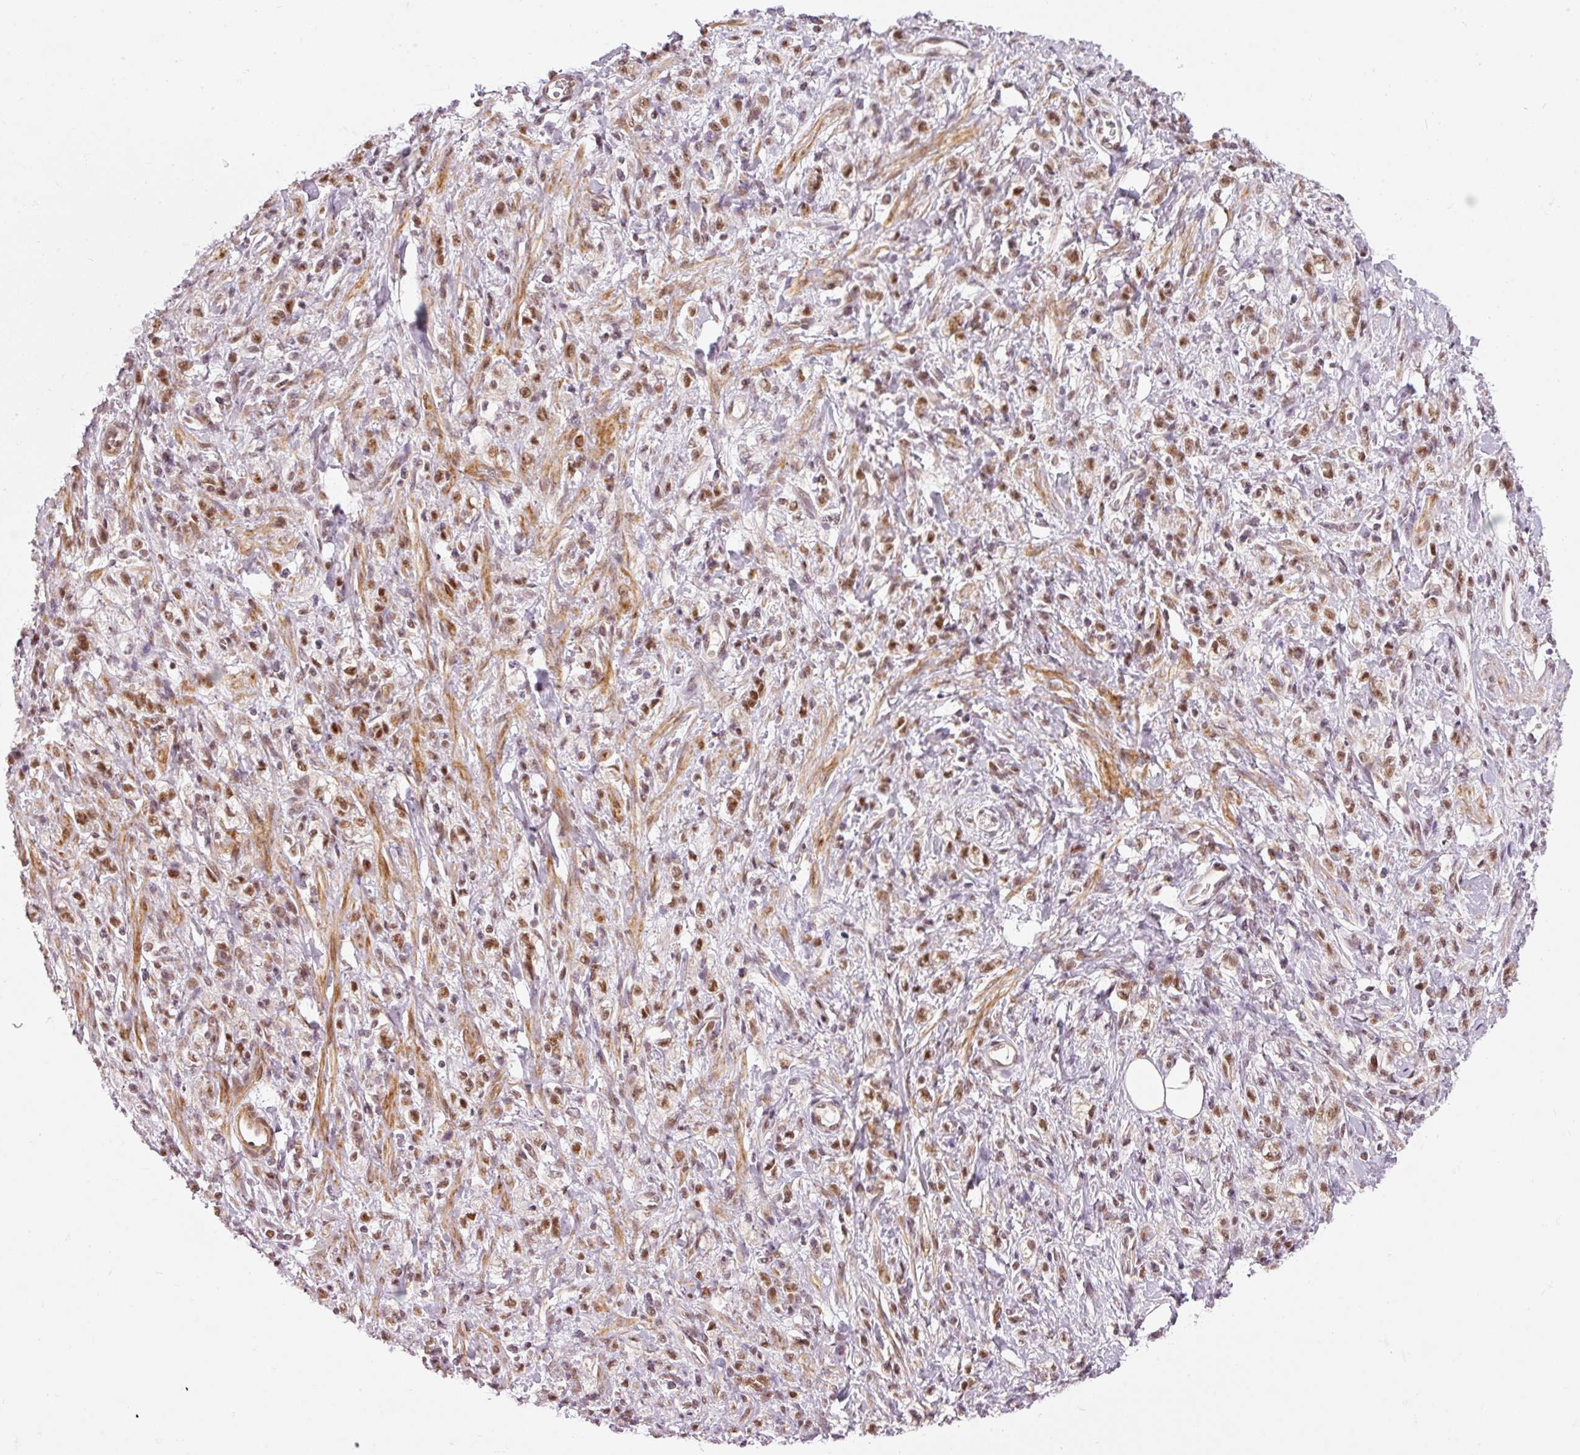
{"staining": {"intensity": "moderate", "quantity": ">75%", "location": "nuclear"}, "tissue": "stomach cancer", "cell_type": "Tumor cells", "image_type": "cancer", "snomed": [{"axis": "morphology", "description": "Adenocarcinoma, NOS"}, {"axis": "topography", "description": "Stomach"}], "caption": "Tumor cells demonstrate medium levels of moderate nuclear staining in approximately >75% of cells in human stomach adenocarcinoma. (DAB IHC with brightfield microscopy, high magnification).", "gene": "THOC6", "patient": {"sex": "male", "age": 77}}